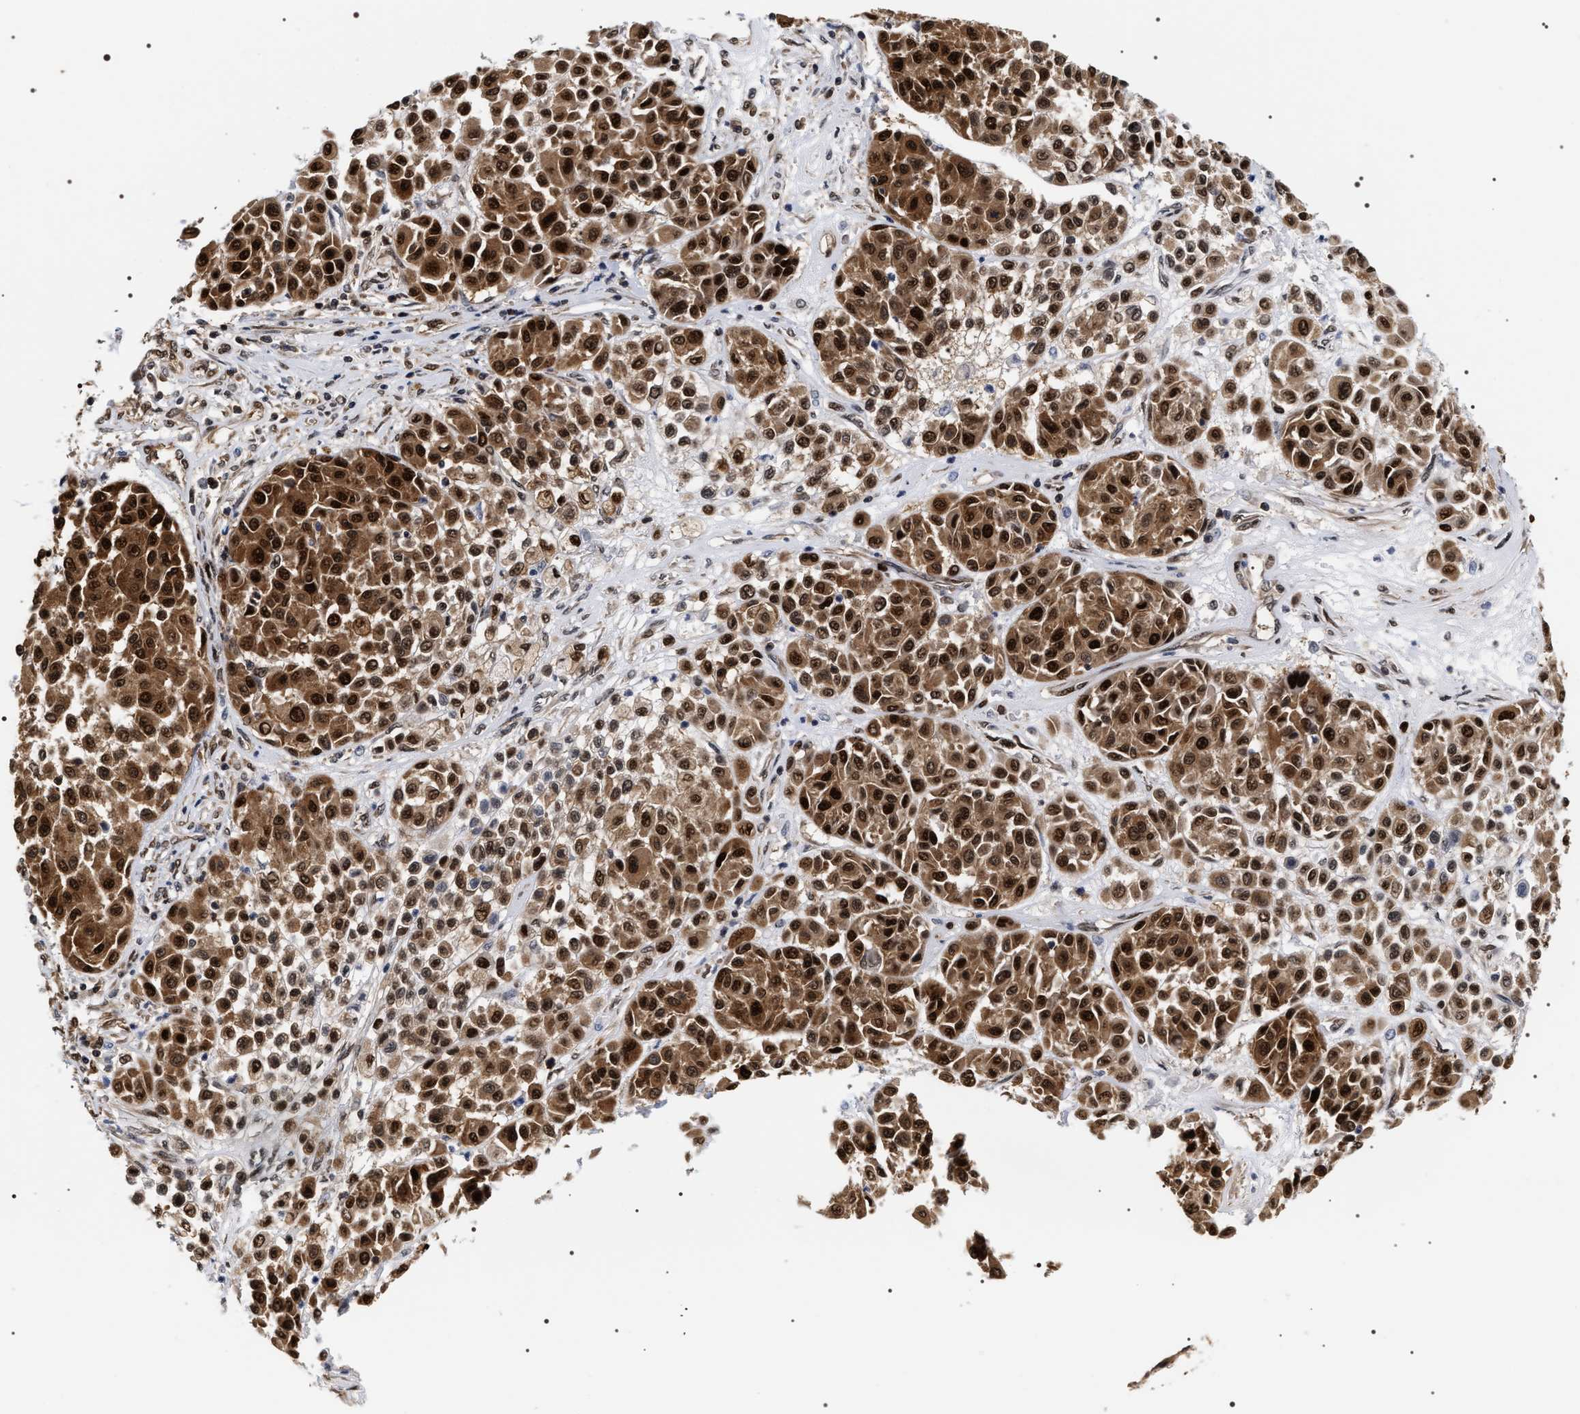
{"staining": {"intensity": "strong", "quantity": ">75%", "location": "cytoplasmic/membranous,nuclear"}, "tissue": "melanoma", "cell_type": "Tumor cells", "image_type": "cancer", "snomed": [{"axis": "morphology", "description": "Malignant melanoma, Metastatic site"}, {"axis": "topography", "description": "Soft tissue"}], "caption": "High-power microscopy captured an immunohistochemistry (IHC) micrograph of malignant melanoma (metastatic site), revealing strong cytoplasmic/membranous and nuclear staining in about >75% of tumor cells.", "gene": "BAG6", "patient": {"sex": "male", "age": 41}}